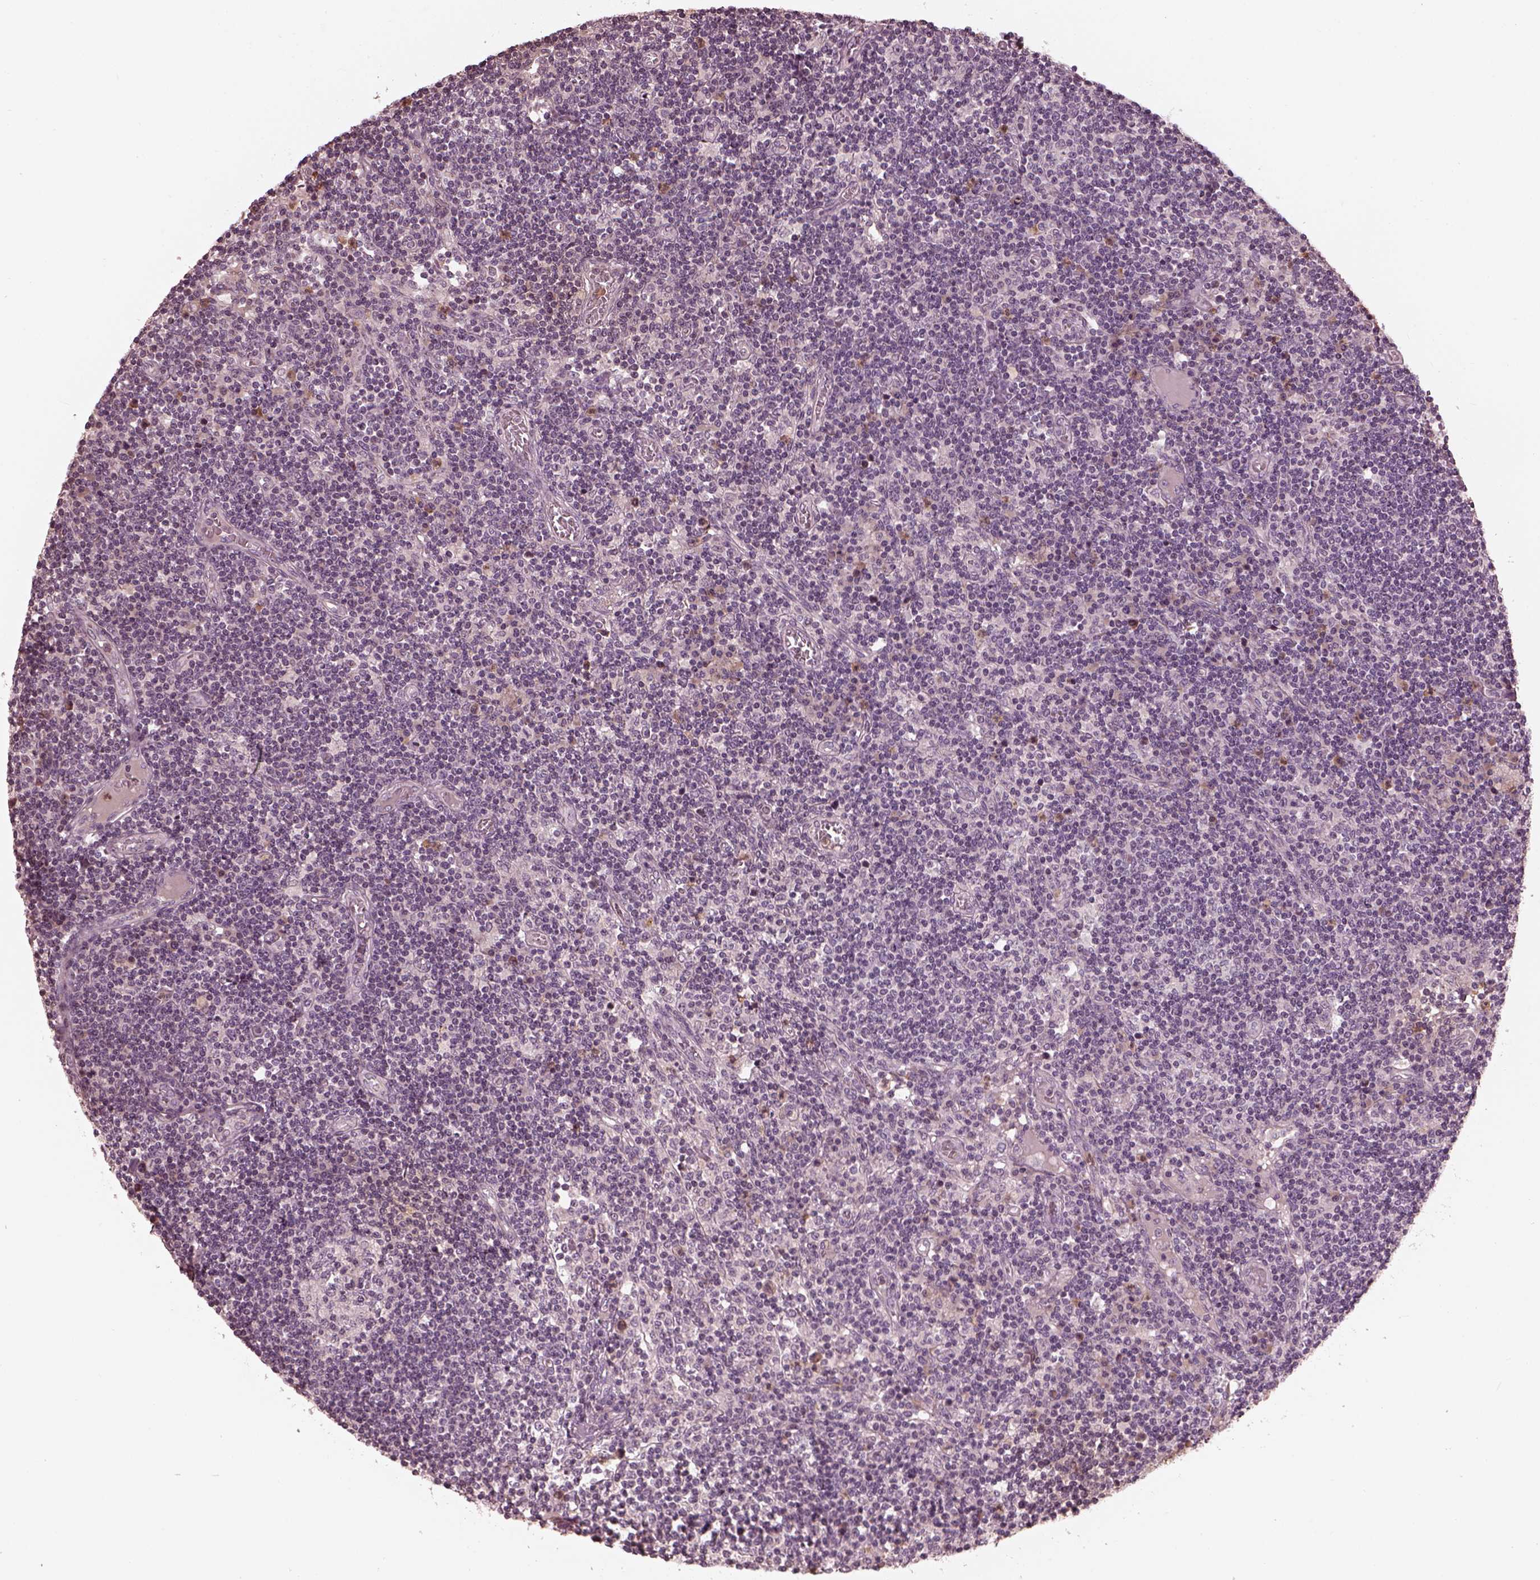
{"staining": {"intensity": "negative", "quantity": "none", "location": "none"}, "tissue": "lymph node", "cell_type": "Germinal center cells", "image_type": "normal", "snomed": [{"axis": "morphology", "description": "Normal tissue, NOS"}, {"axis": "topography", "description": "Lymph node"}], "caption": "Immunohistochemical staining of benign lymph node exhibits no significant expression in germinal center cells. Nuclei are stained in blue.", "gene": "OPTC", "patient": {"sex": "female", "age": 72}}